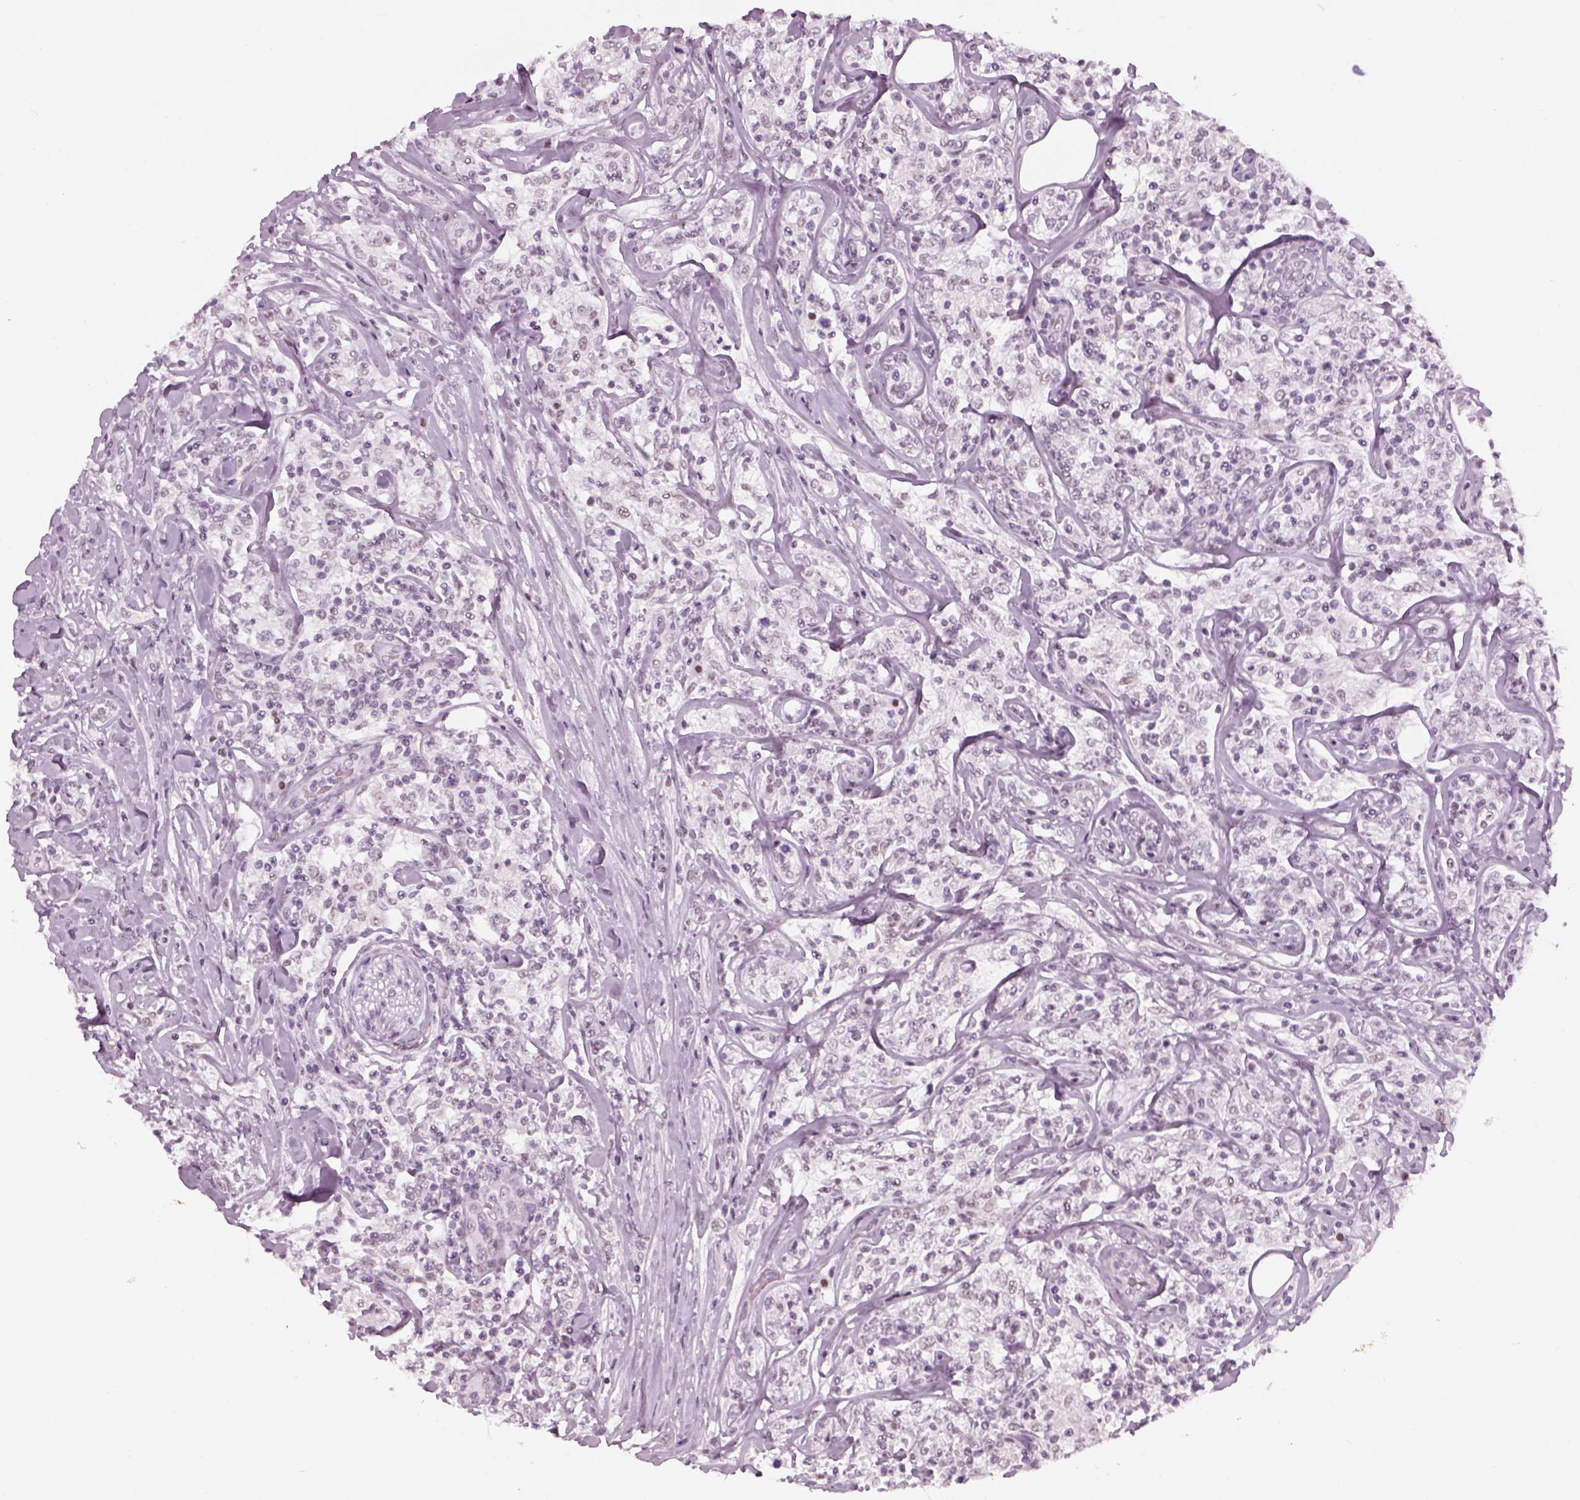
{"staining": {"intensity": "negative", "quantity": "none", "location": "none"}, "tissue": "lymphoma", "cell_type": "Tumor cells", "image_type": "cancer", "snomed": [{"axis": "morphology", "description": "Malignant lymphoma, non-Hodgkin's type, High grade"}, {"axis": "topography", "description": "Lymph node"}], "caption": "Immunohistochemistry of lymphoma displays no expression in tumor cells.", "gene": "KCNG2", "patient": {"sex": "female", "age": 84}}